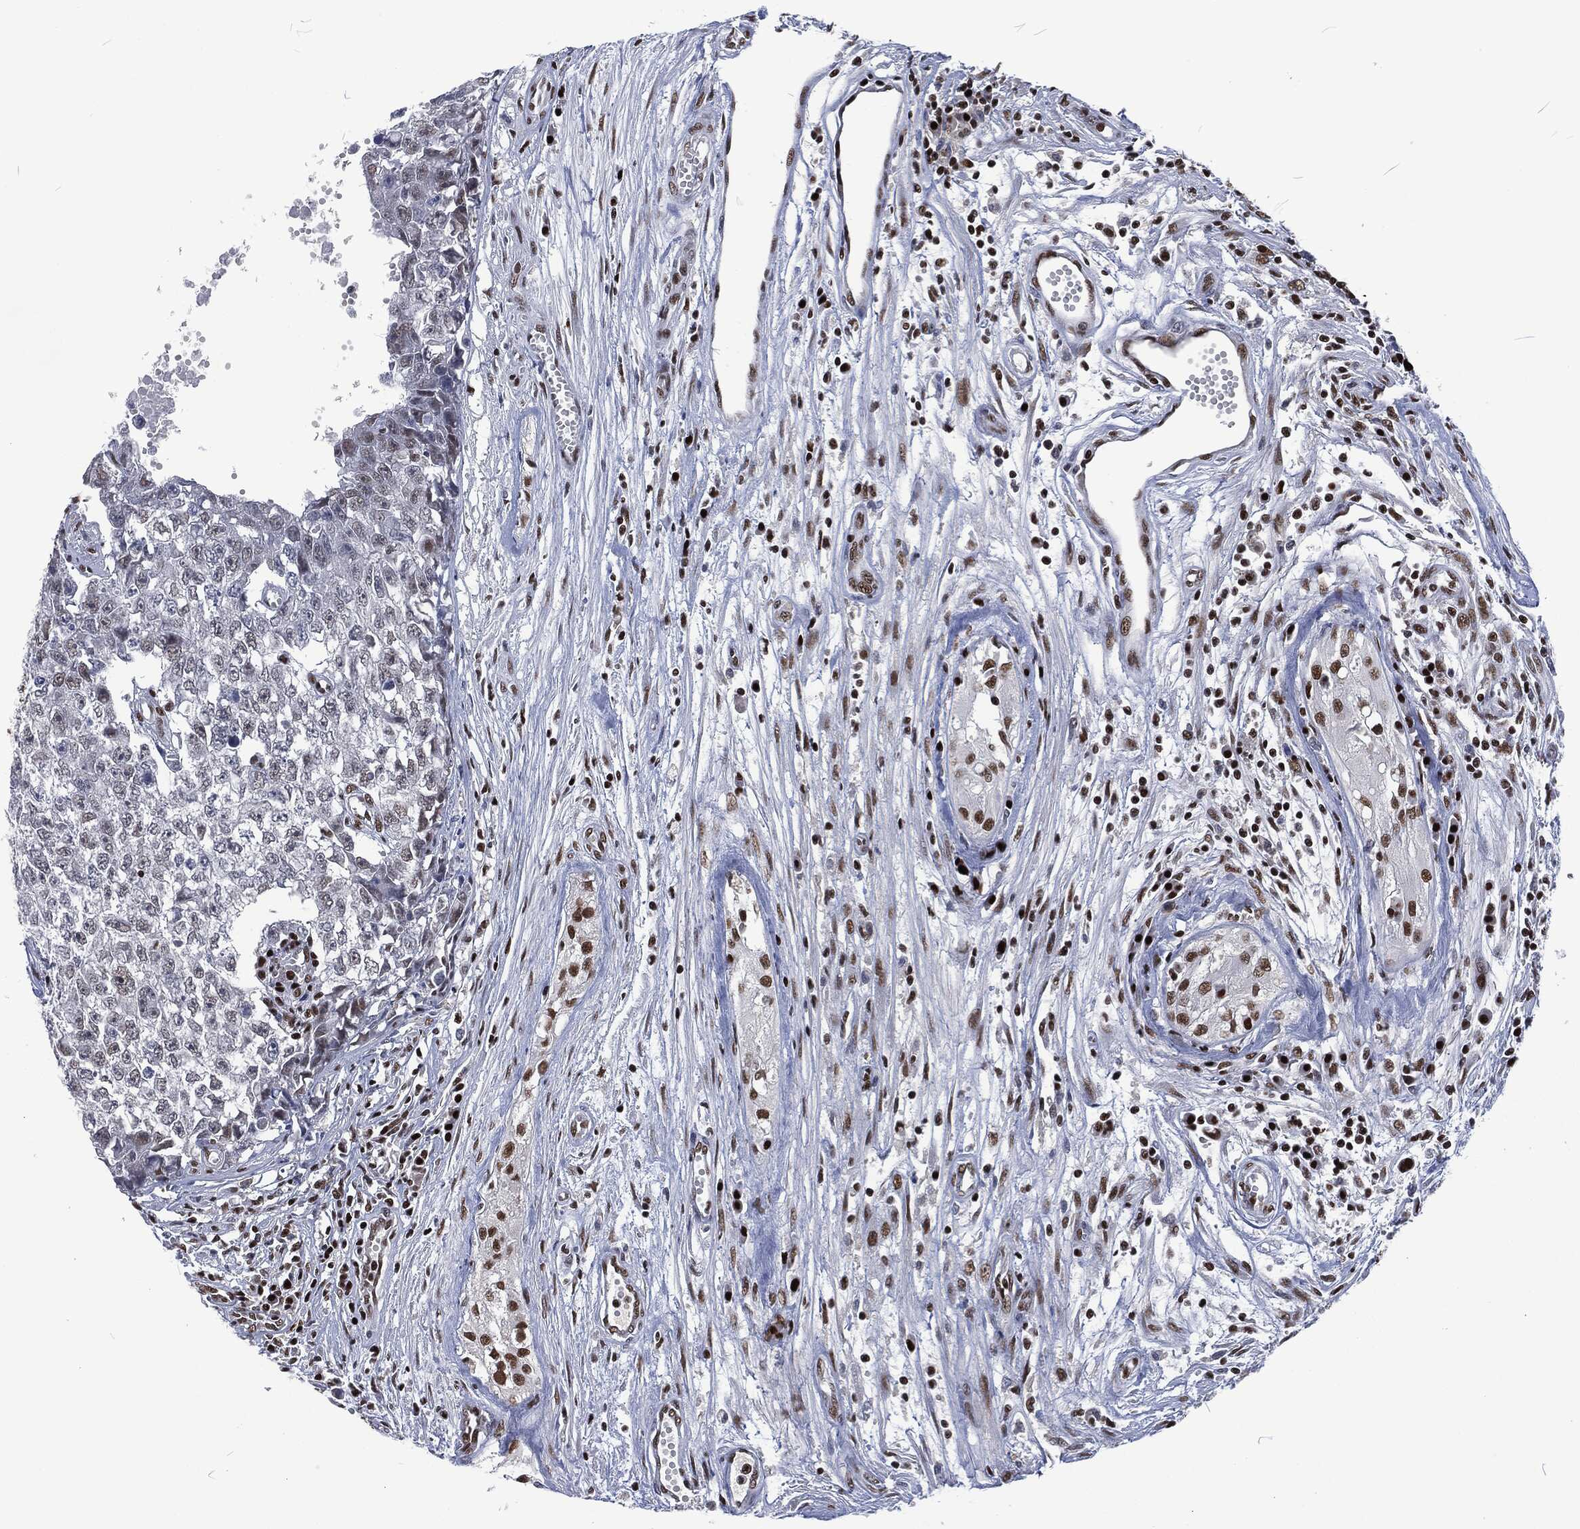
{"staining": {"intensity": "moderate", "quantity": "<25%", "location": "nuclear"}, "tissue": "testis cancer", "cell_type": "Tumor cells", "image_type": "cancer", "snomed": [{"axis": "morphology", "description": "Seminoma, NOS"}, {"axis": "morphology", "description": "Carcinoma, Embryonal, NOS"}, {"axis": "topography", "description": "Testis"}], "caption": "High-magnification brightfield microscopy of testis cancer stained with DAB (brown) and counterstained with hematoxylin (blue). tumor cells exhibit moderate nuclear expression is appreciated in about<25% of cells.", "gene": "DCPS", "patient": {"sex": "male", "age": 22}}